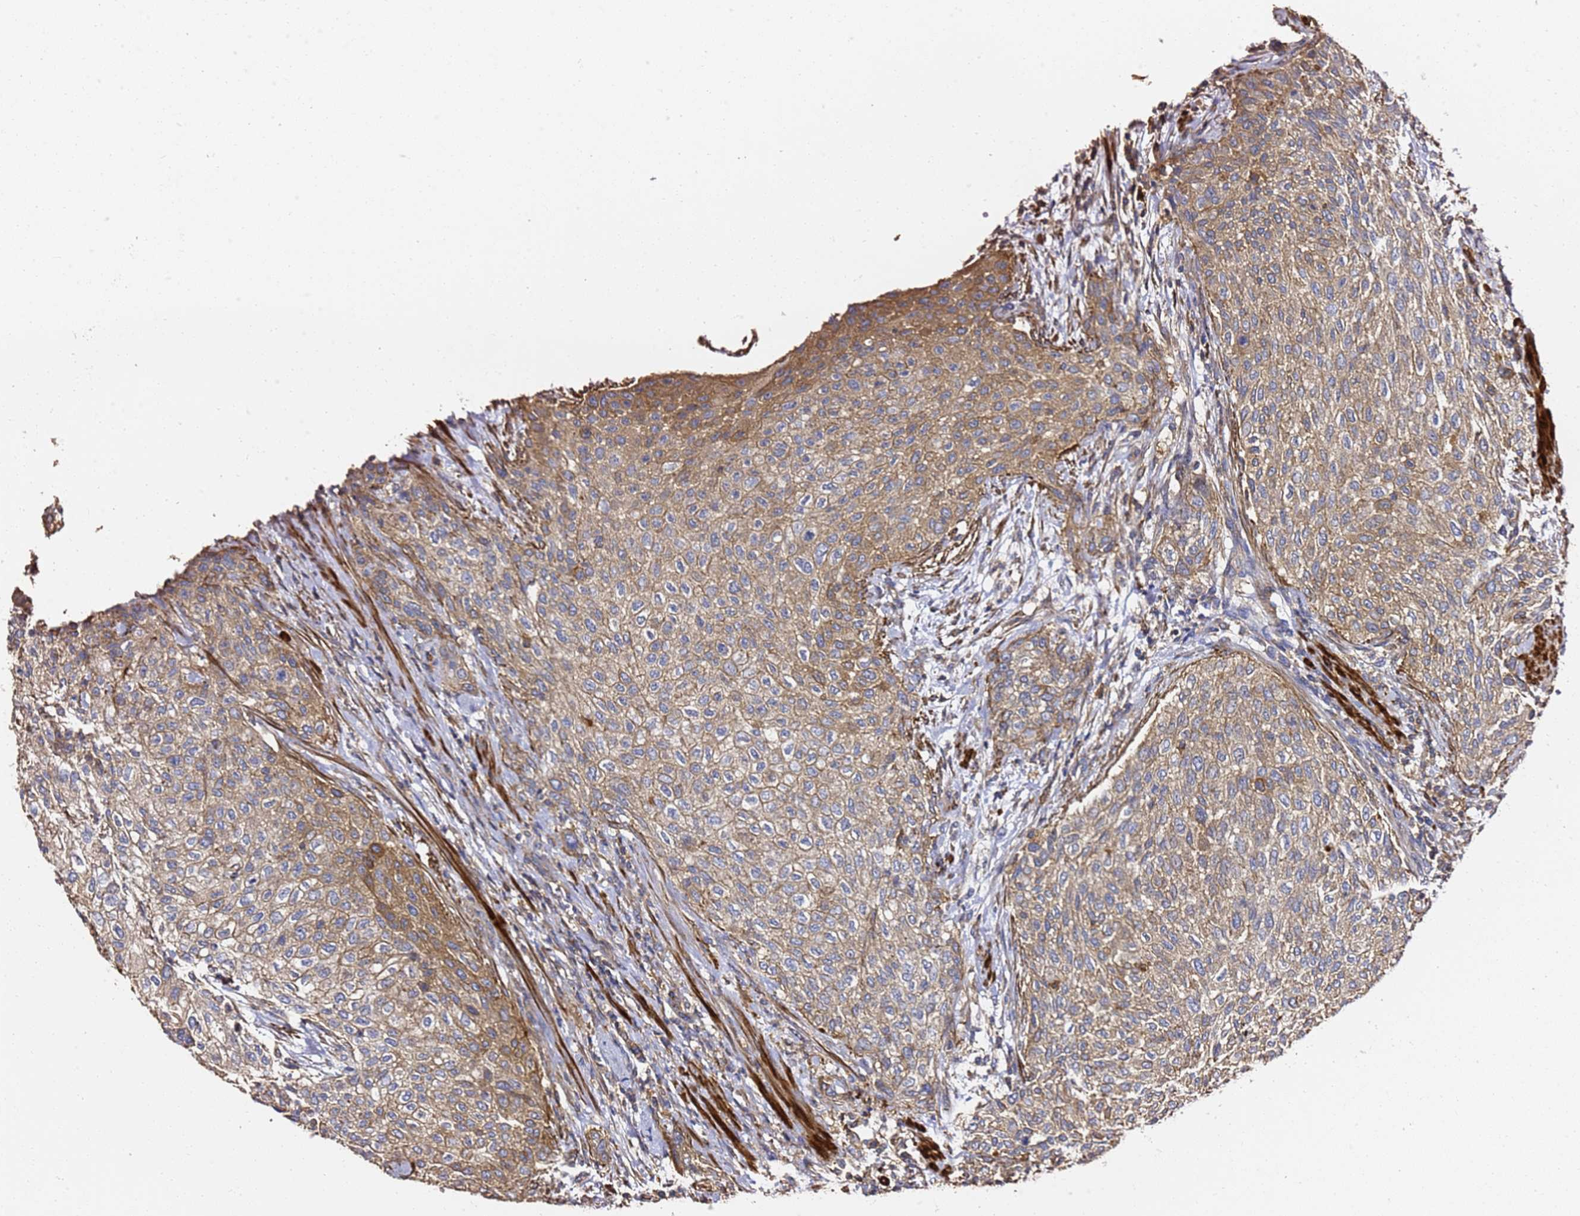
{"staining": {"intensity": "strong", "quantity": ">75%", "location": "cytoplasmic/membranous"}, "tissue": "urothelial cancer", "cell_type": "Tumor cells", "image_type": "cancer", "snomed": [{"axis": "morphology", "description": "Normal tissue, NOS"}, {"axis": "morphology", "description": "Urothelial carcinoma, NOS"}, {"axis": "topography", "description": "Urinary bladder"}, {"axis": "topography", "description": "Peripheral nerve tissue"}], "caption": "The image displays immunohistochemical staining of urothelial cancer. There is strong cytoplasmic/membranous staining is identified in about >75% of tumor cells.", "gene": "ZFP36L2", "patient": {"sex": "male", "age": 35}}